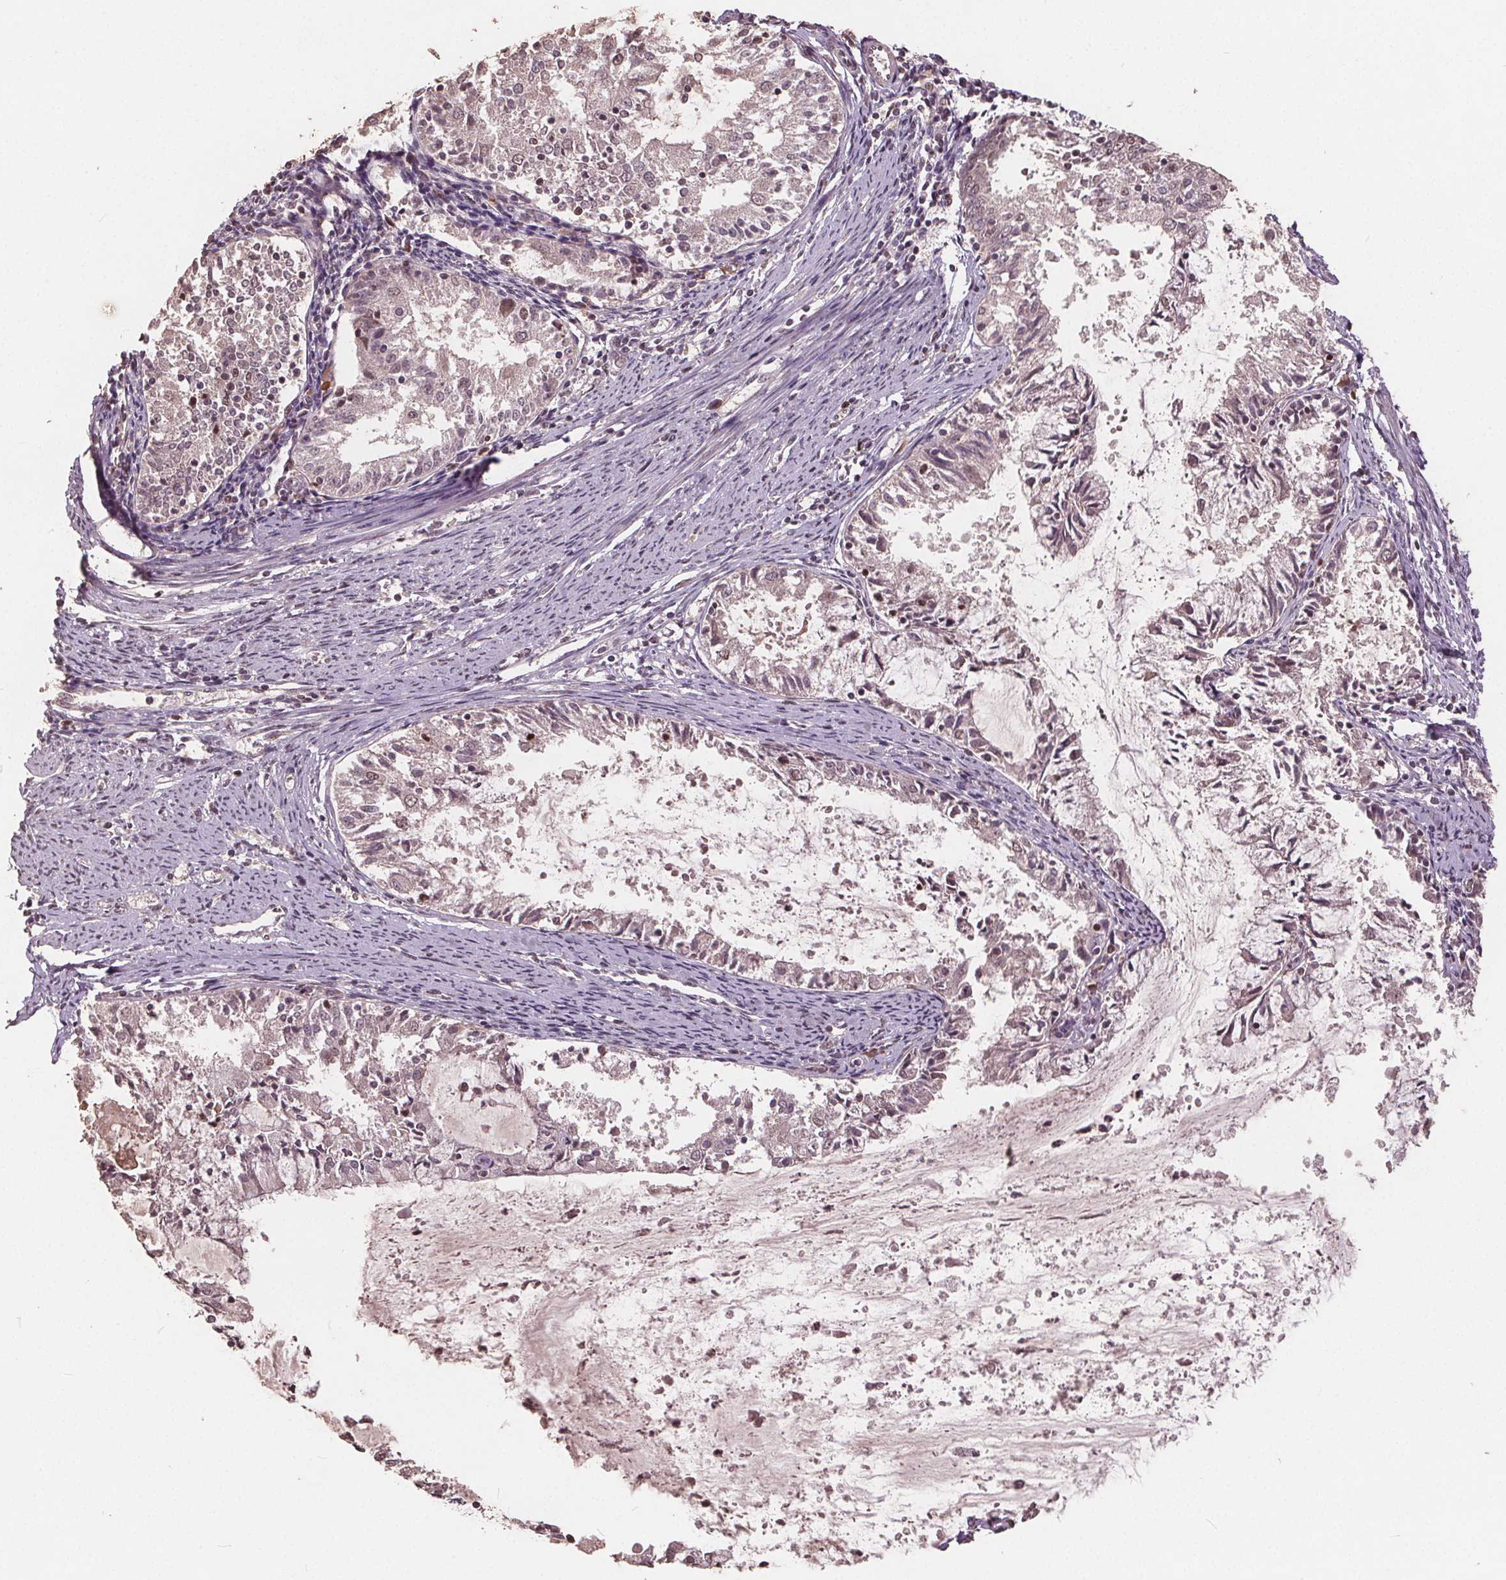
{"staining": {"intensity": "weak", "quantity": "<25%", "location": "cytoplasmic/membranous,nuclear"}, "tissue": "endometrial cancer", "cell_type": "Tumor cells", "image_type": "cancer", "snomed": [{"axis": "morphology", "description": "Adenocarcinoma, NOS"}, {"axis": "topography", "description": "Endometrium"}], "caption": "High power microscopy histopathology image of an immunohistochemistry micrograph of endometrial cancer (adenocarcinoma), revealing no significant positivity in tumor cells.", "gene": "DNMT3B", "patient": {"sex": "female", "age": 57}}